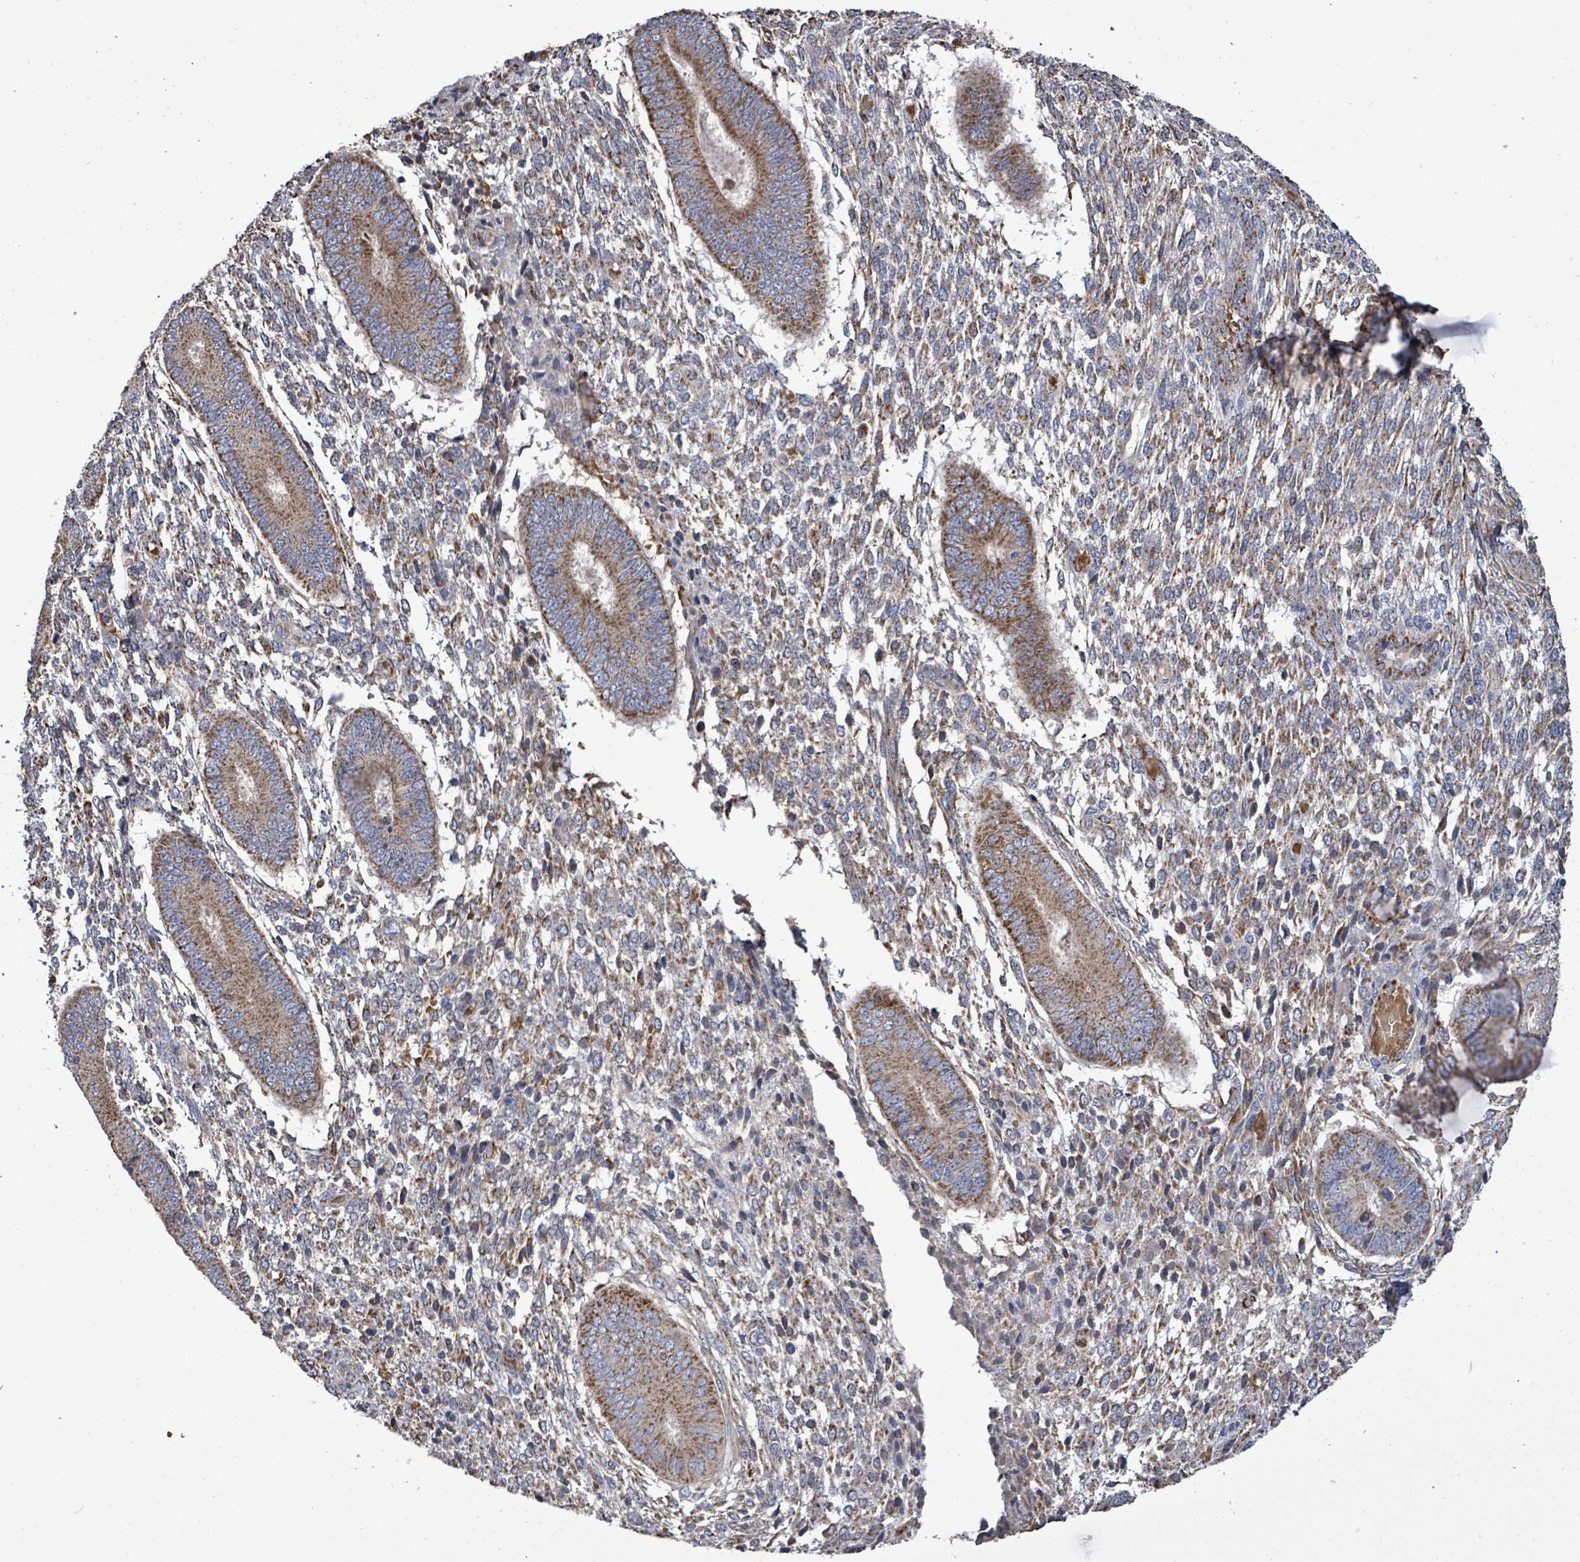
{"staining": {"intensity": "strong", "quantity": "25%-75%", "location": "cytoplasmic/membranous"}, "tissue": "endometrium", "cell_type": "Cells in endometrial stroma", "image_type": "normal", "snomed": [{"axis": "morphology", "description": "Normal tissue, NOS"}, {"axis": "topography", "description": "Endometrium"}], "caption": "Immunohistochemistry (DAB (3,3'-diaminobenzidine)) staining of normal endometrium demonstrates strong cytoplasmic/membranous protein staining in approximately 25%-75% of cells in endometrial stroma. Immunohistochemistry stains the protein of interest in brown and the nuclei are stained blue.", "gene": "MTMR12", "patient": {"sex": "female", "age": 49}}